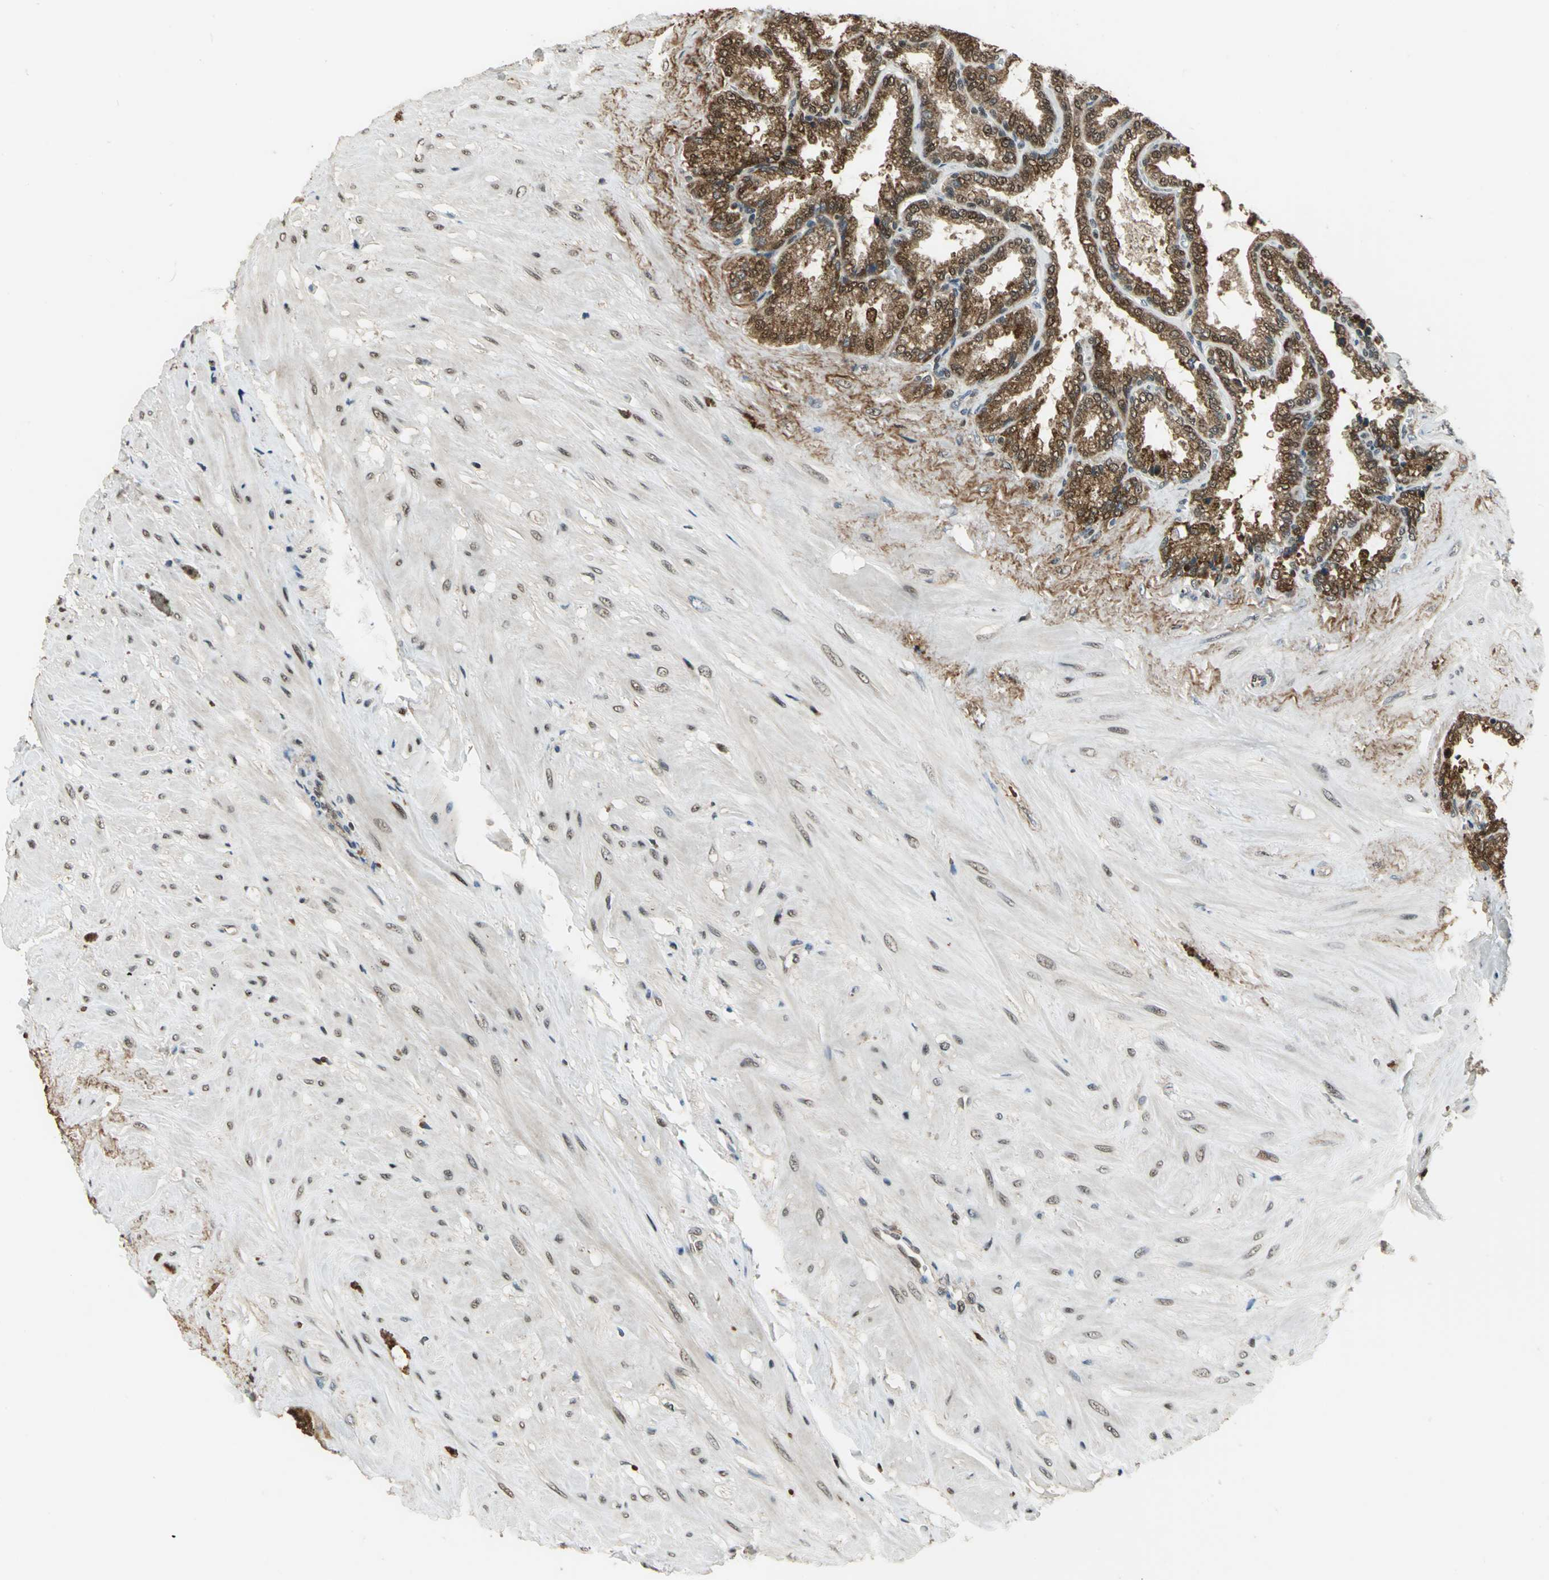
{"staining": {"intensity": "moderate", "quantity": ">75%", "location": "cytoplasmic/membranous,nuclear"}, "tissue": "seminal vesicle", "cell_type": "Glandular cells", "image_type": "normal", "snomed": [{"axis": "morphology", "description": "Normal tissue, NOS"}, {"axis": "topography", "description": "Seminal veicle"}], "caption": "The micrograph exhibits staining of benign seminal vesicle, revealing moderate cytoplasmic/membranous,nuclear protein staining (brown color) within glandular cells. (IHC, brightfield microscopy, high magnification).", "gene": "MIS18BP1", "patient": {"sex": "male", "age": 46}}